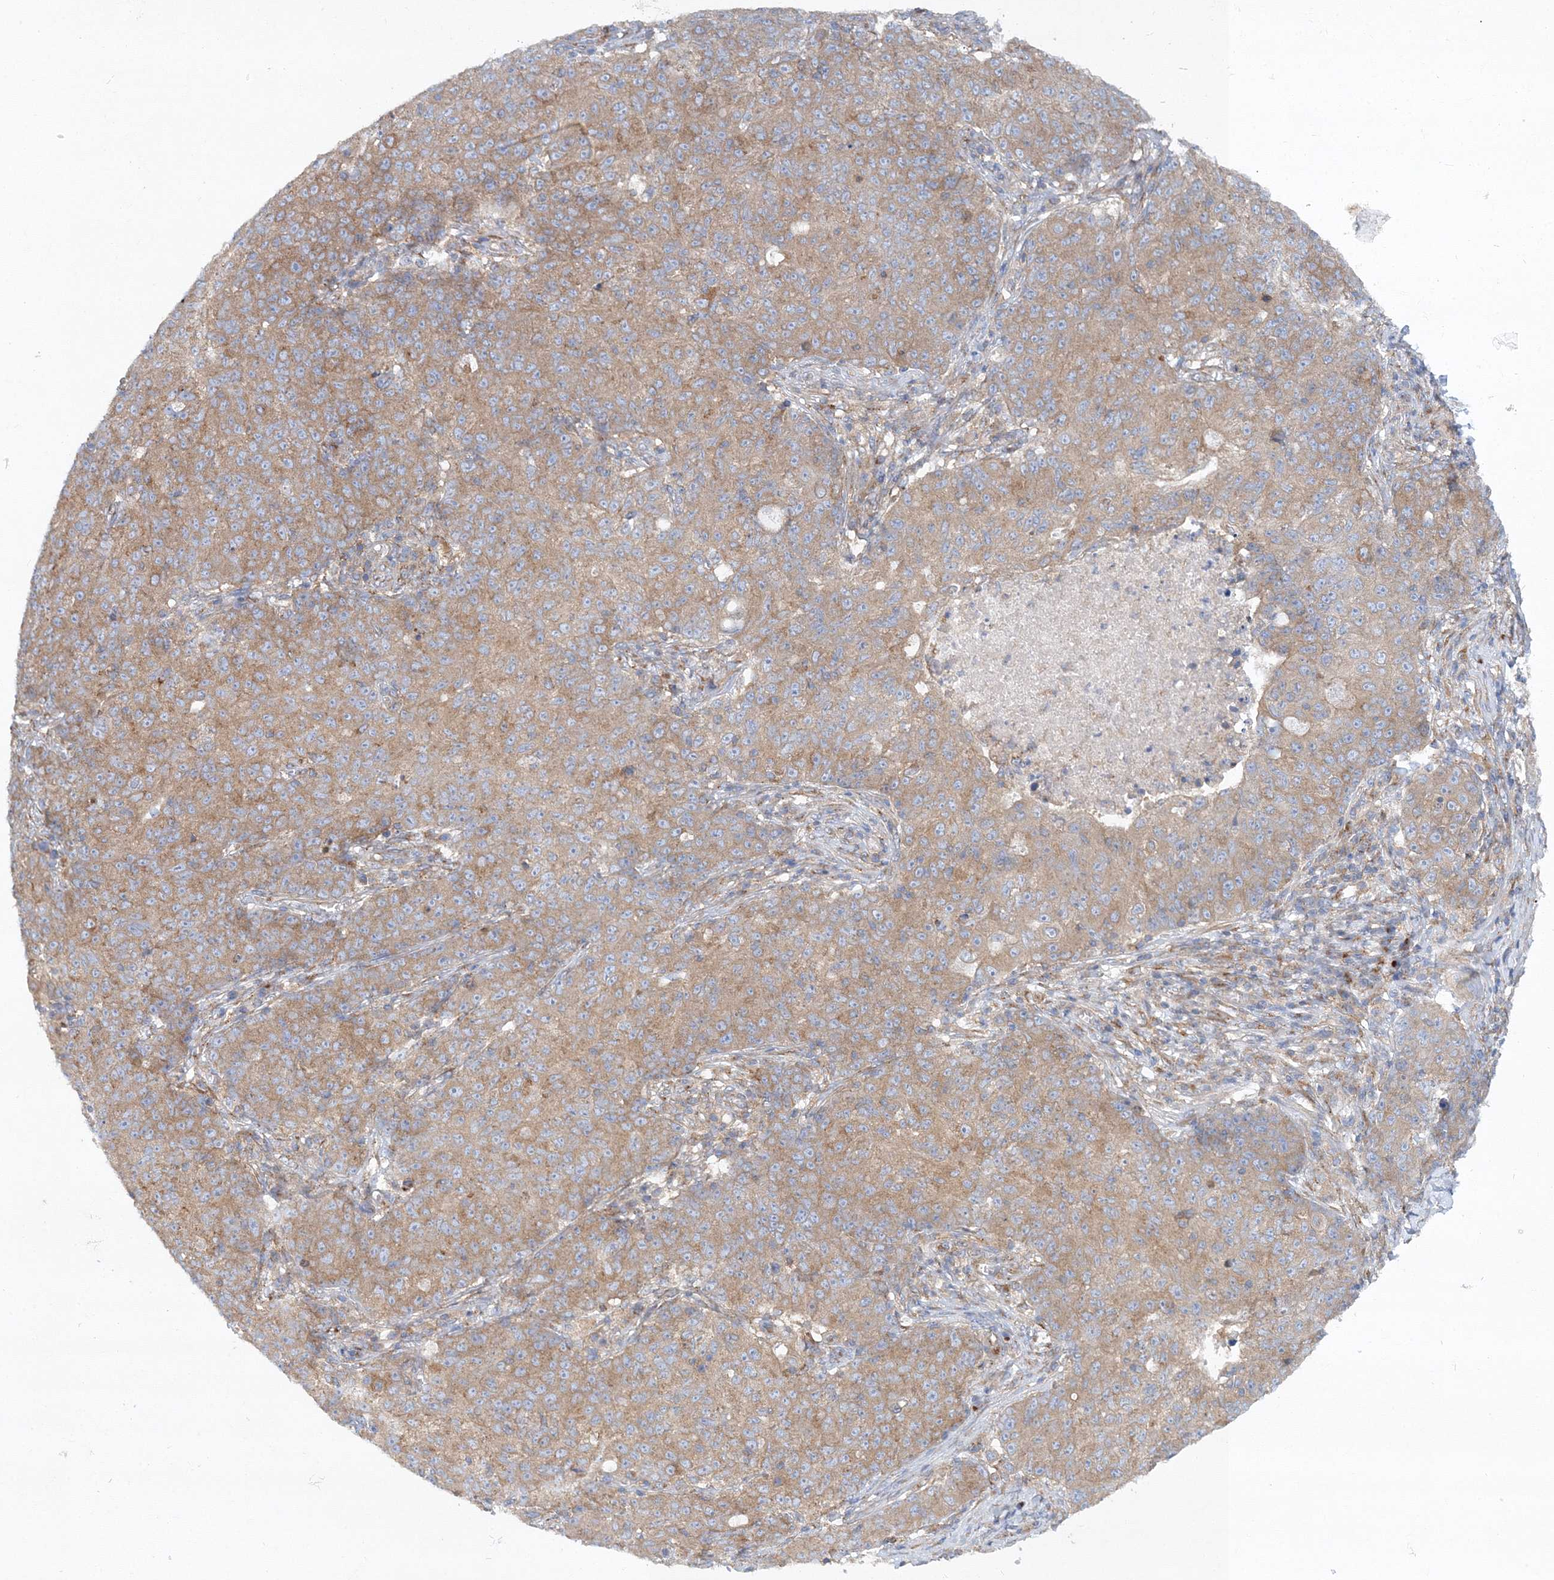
{"staining": {"intensity": "moderate", "quantity": ">75%", "location": "cytoplasmic/membranous"}, "tissue": "ovarian cancer", "cell_type": "Tumor cells", "image_type": "cancer", "snomed": [{"axis": "morphology", "description": "Carcinoma, endometroid"}, {"axis": "topography", "description": "Ovary"}], "caption": "The photomicrograph demonstrates immunohistochemical staining of ovarian endometroid carcinoma. There is moderate cytoplasmic/membranous staining is seen in about >75% of tumor cells.", "gene": "SEC23IP", "patient": {"sex": "female", "age": 42}}